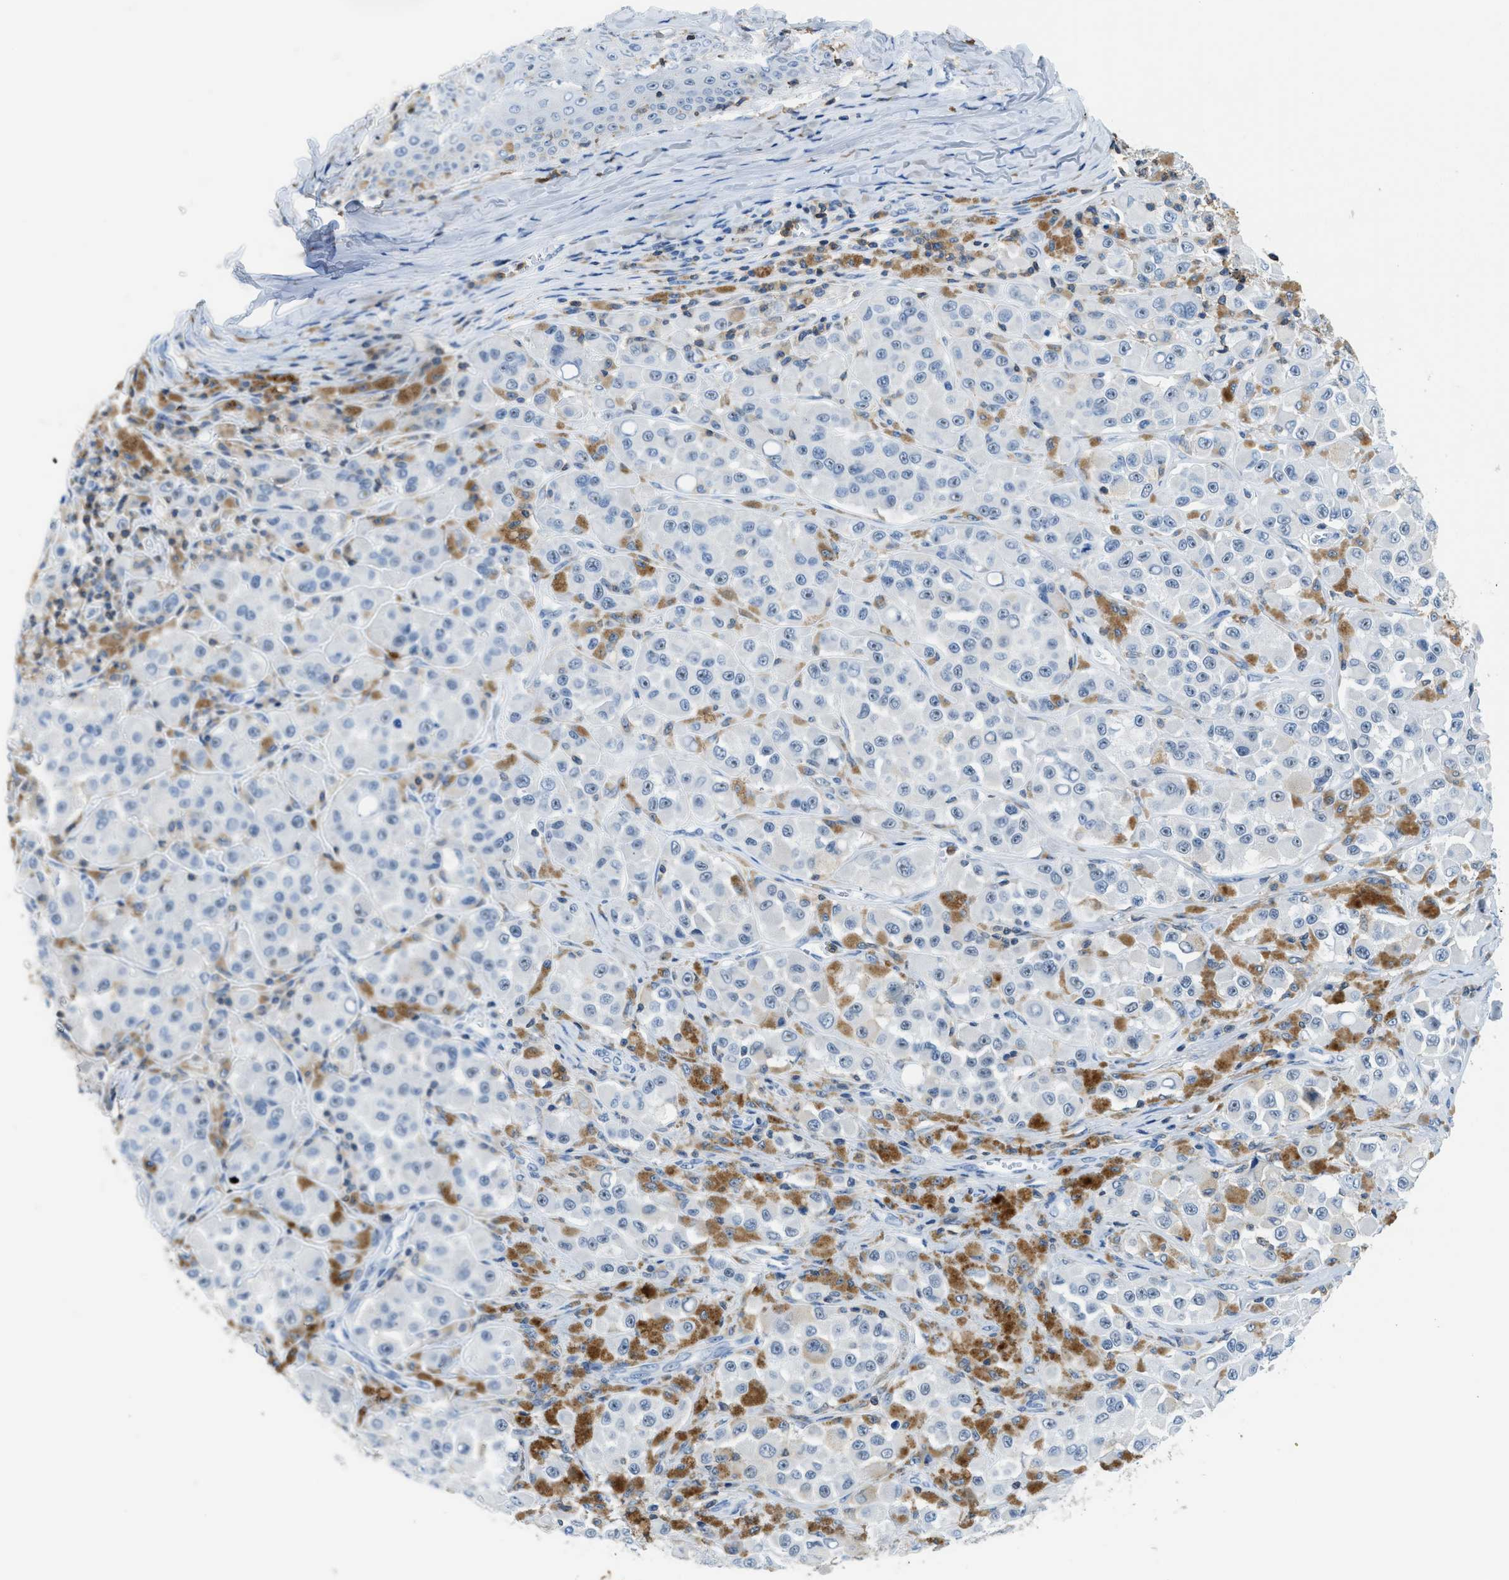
{"staining": {"intensity": "negative", "quantity": "none", "location": "none"}, "tissue": "melanoma", "cell_type": "Tumor cells", "image_type": "cancer", "snomed": [{"axis": "morphology", "description": "Malignant melanoma, NOS"}, {"axis": "topography", "description": "Skin"}], "caption": "There is no significant staining in tumor cells of melanoma.", "gene": "FAM151A", "patient": {"sex": "male", "age": 84}}